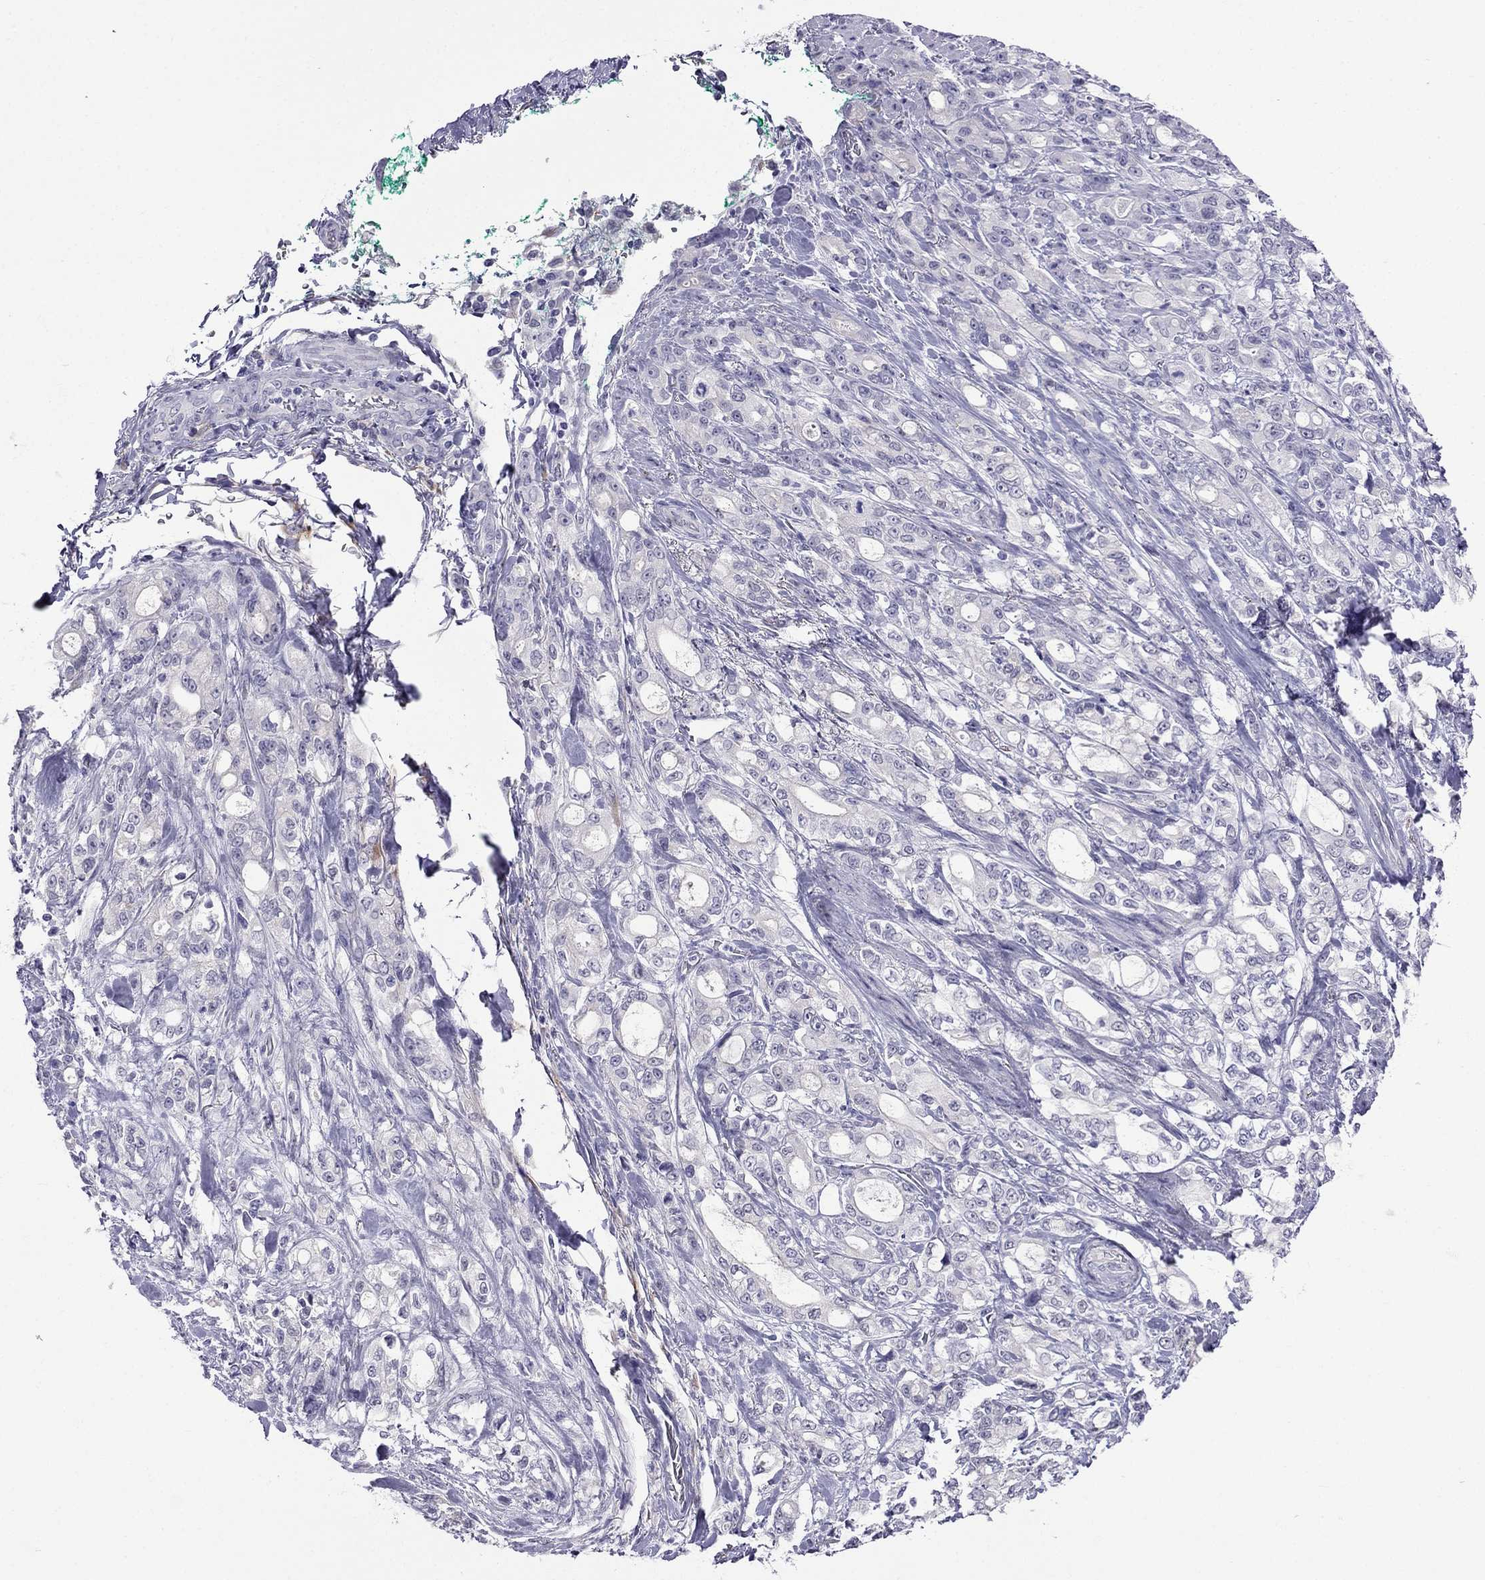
{"staining": {"intensity": "negative", "quantity": "none", "location": "none"}, "tissue": "stomach cancer", "cell_type": "Tumor cells", "image_type": "cancer", "snomed": [{"axis": "morphology", "description": "Adenocarcinoma, NOS"}, {"axis": "topography", "description": "Stomach"}], "caption": "A high-resolution histopathology image shows IHC staining of adenocarcinoma (stomach), which reveals no significant expression in tumor cells.", "gene": "MGP", "patient": {"sex": "male", "age": 63}}